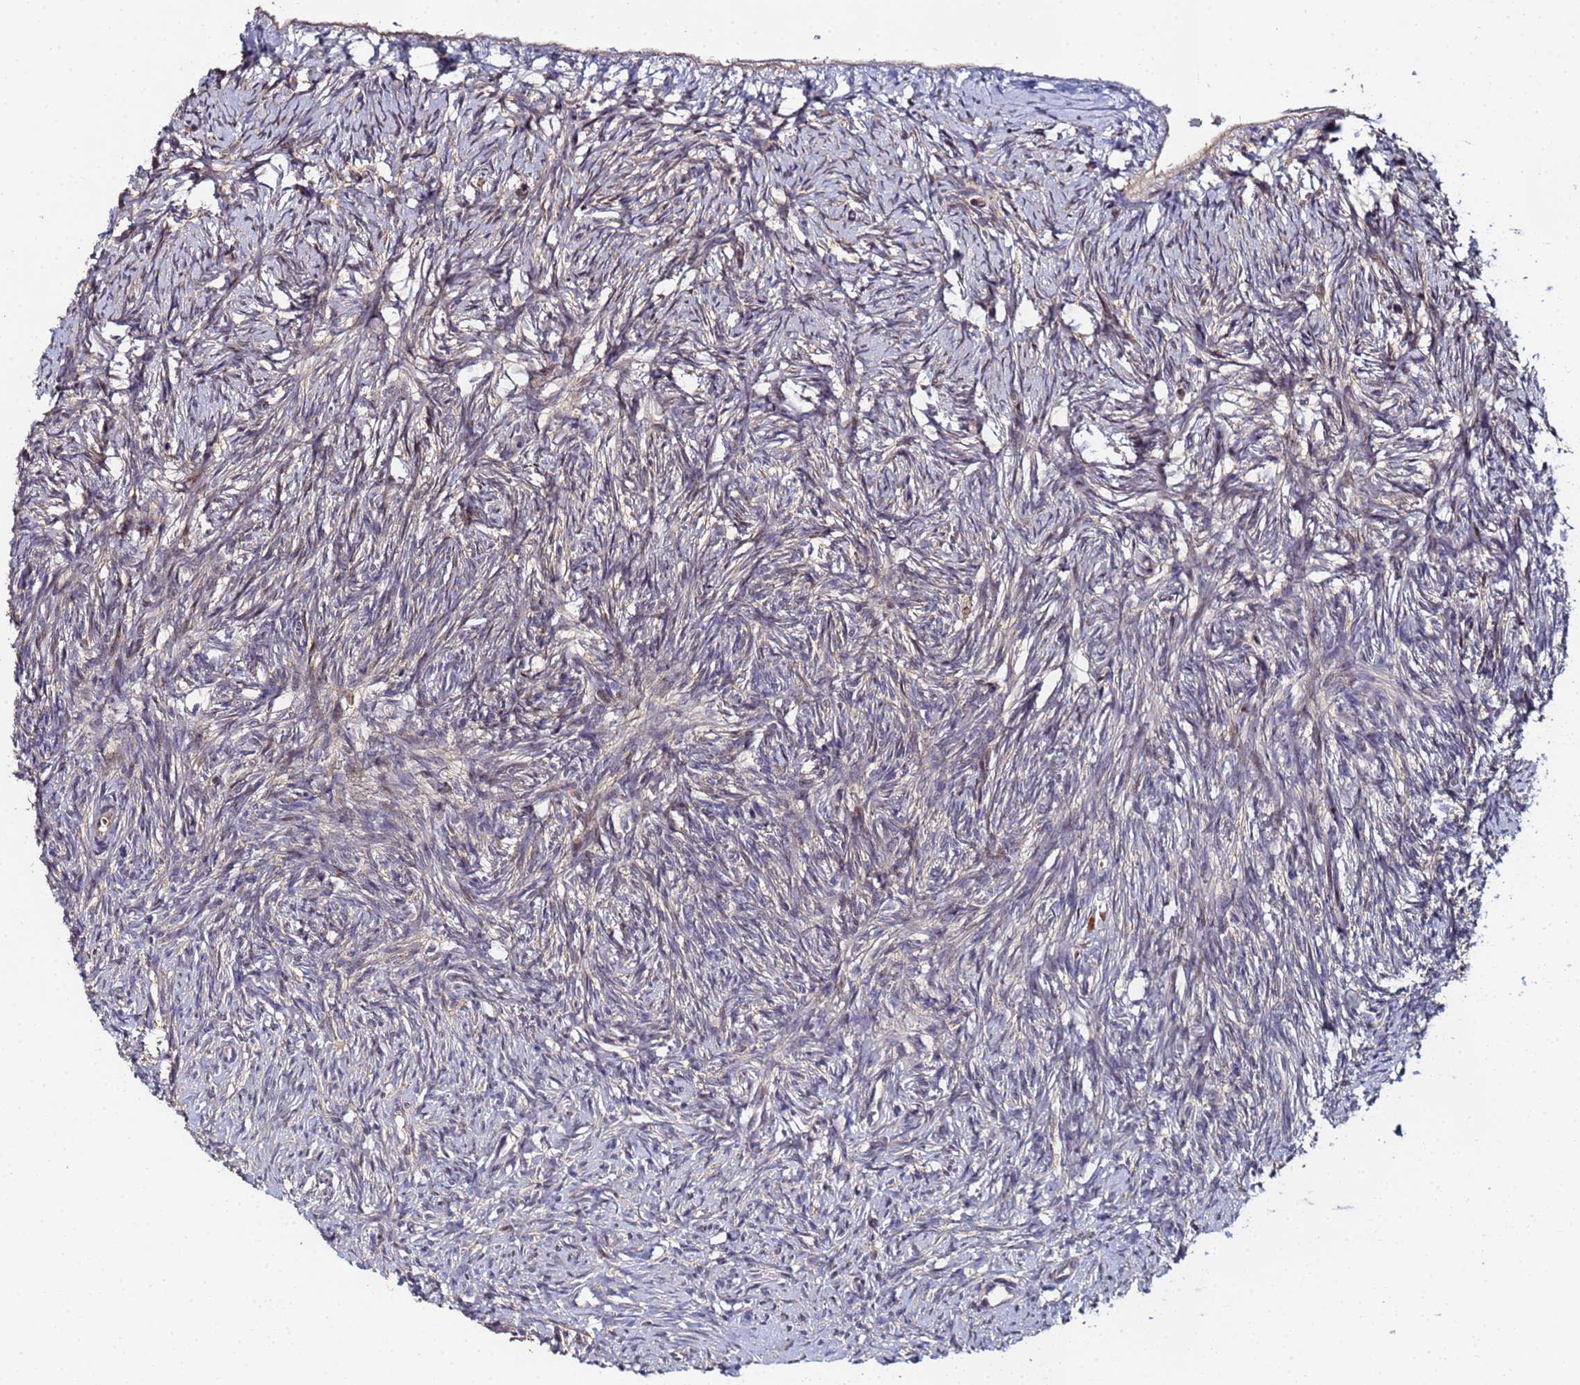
{"staining": {"intensity": "weak", "quantity": "25%-75%", "location": "cytoplasmic/membranous"}, "tissue": "ovary", "cell_type": "Ovarian stroma cells", "image_type": "normal", "snomed": [{"axis": "morphology", "description": "Normal tissue, NOS"}, {"axis": "topography", "description": "Ovary"}], "caption": "Weak cytoplasmic/membranous expression is identified in about 25%-75% of ovarian stroma cells in unremarkable ovary.", "gene": "OSER1", "patient": {"sex": "female", "age": 51}}